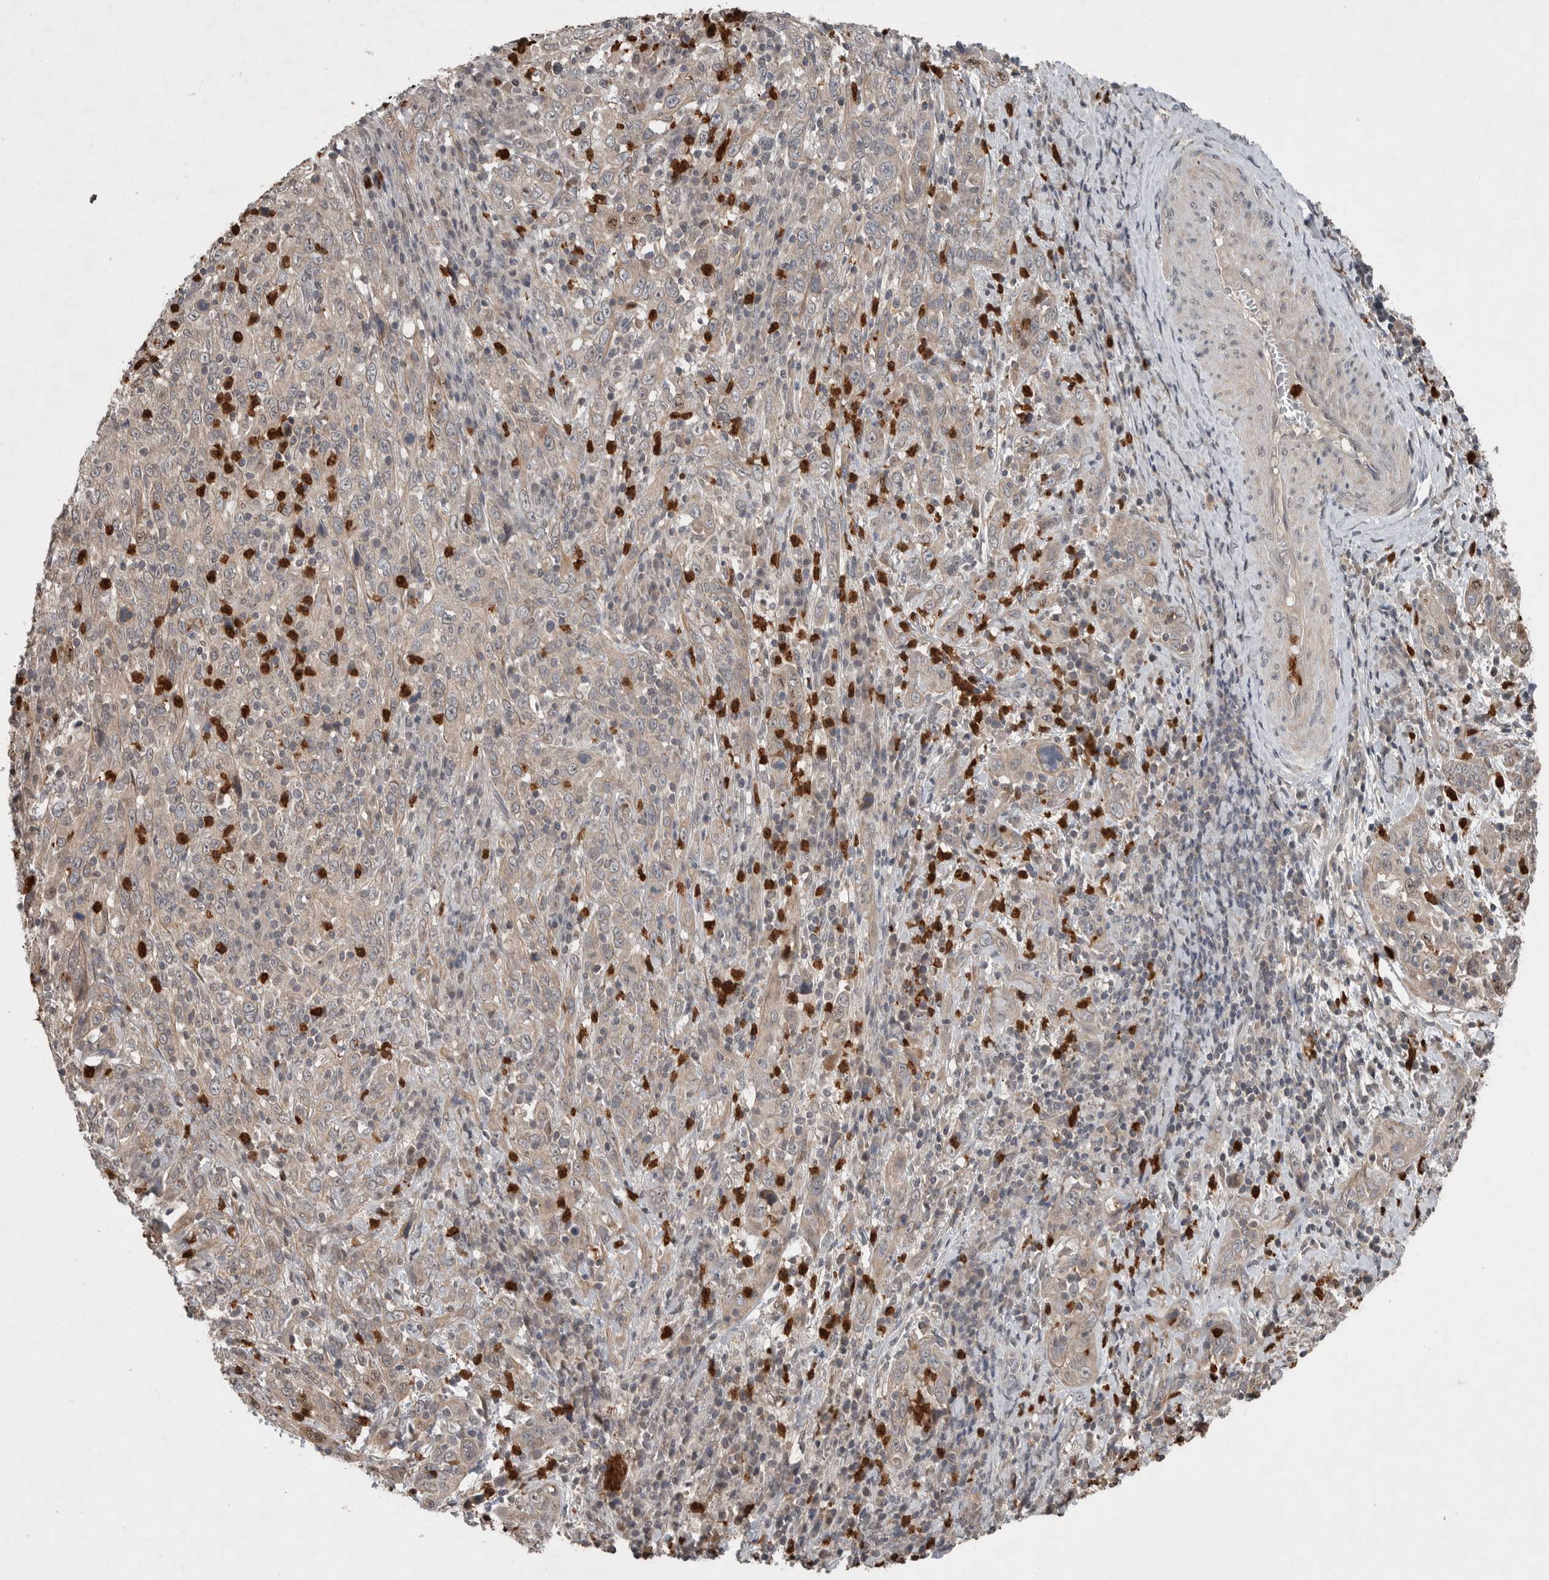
{"staining": {"intensity": "weak", "quantity": "<25%", "location": "cytoplasmic/membranous"}, "tissue": "cervical cancer", "cell_type": "Tumor cells", "image_type": "cancer", "snomed": [{"axis": "morphology", "description": "Squamous cell carcinoma, NOS"}, {"axis": "topography", "description": "Cervix"}], "caption": "Micrograph shows no significant protein positivity in tumor cells of squamous cell carcinoma (cervical).", "gene": "SCP2", "patient": {"sex": "female", "age": 46}}